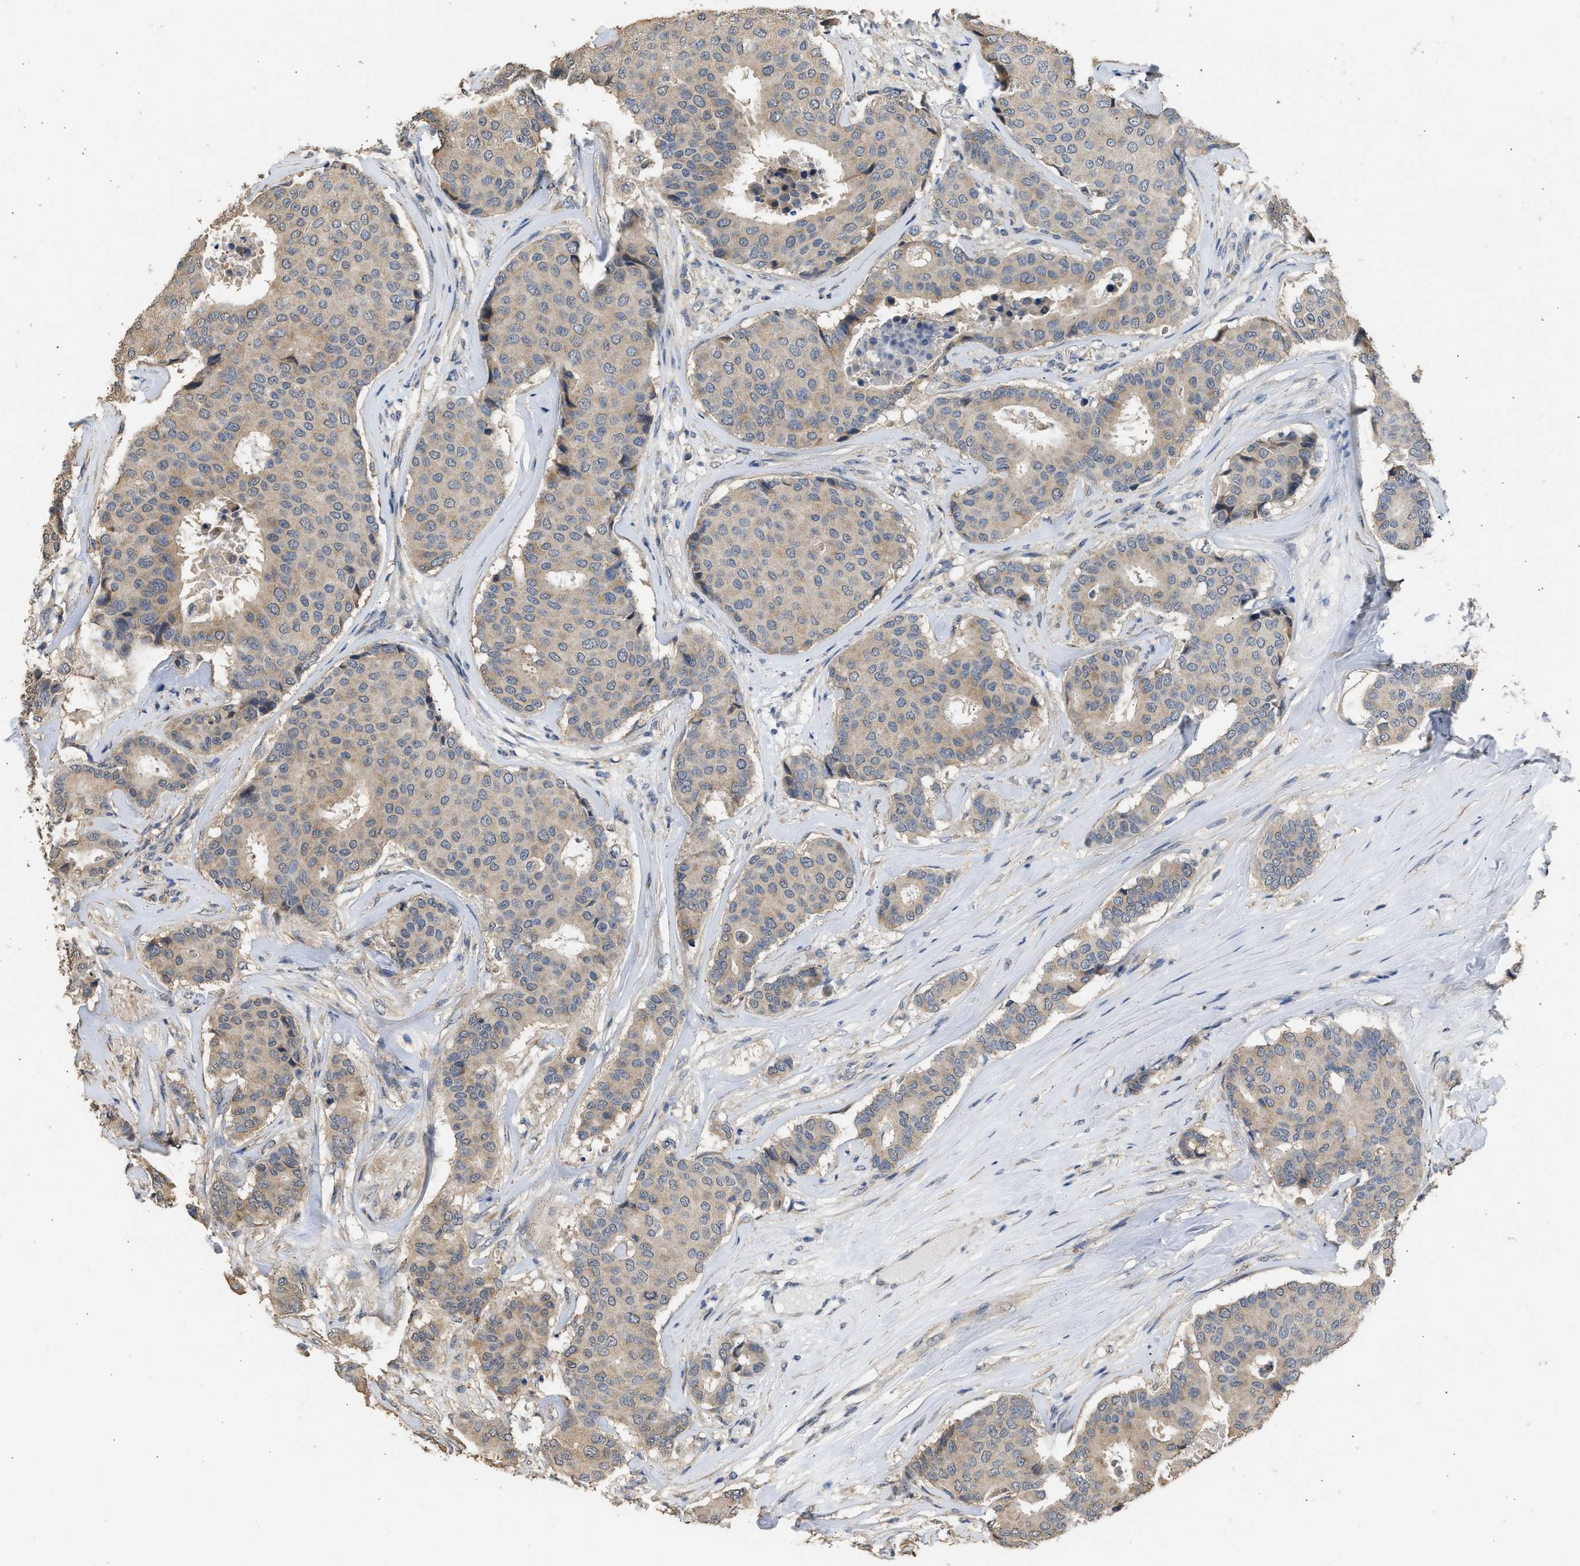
{"staining": {"intensity": "weak", "quantity": "<25%", "location": "cytoplasmic/membranous"}, "tissue": "breast cancer", "cell_type": "Tumor cells", "image_type": "cancer", "snomed": [{"axis": "morphology", "description": "Duct carcinoma"}, {"axis": "topography", "description": "Breast"}], "caption": "Immunohistochemical staining of breast cancer (invasive ductal carcinoma) exhibits no significant positivity in tumor cells.", "gene": "SPINT2", "patient": {"sex": "female", "age": 75}}